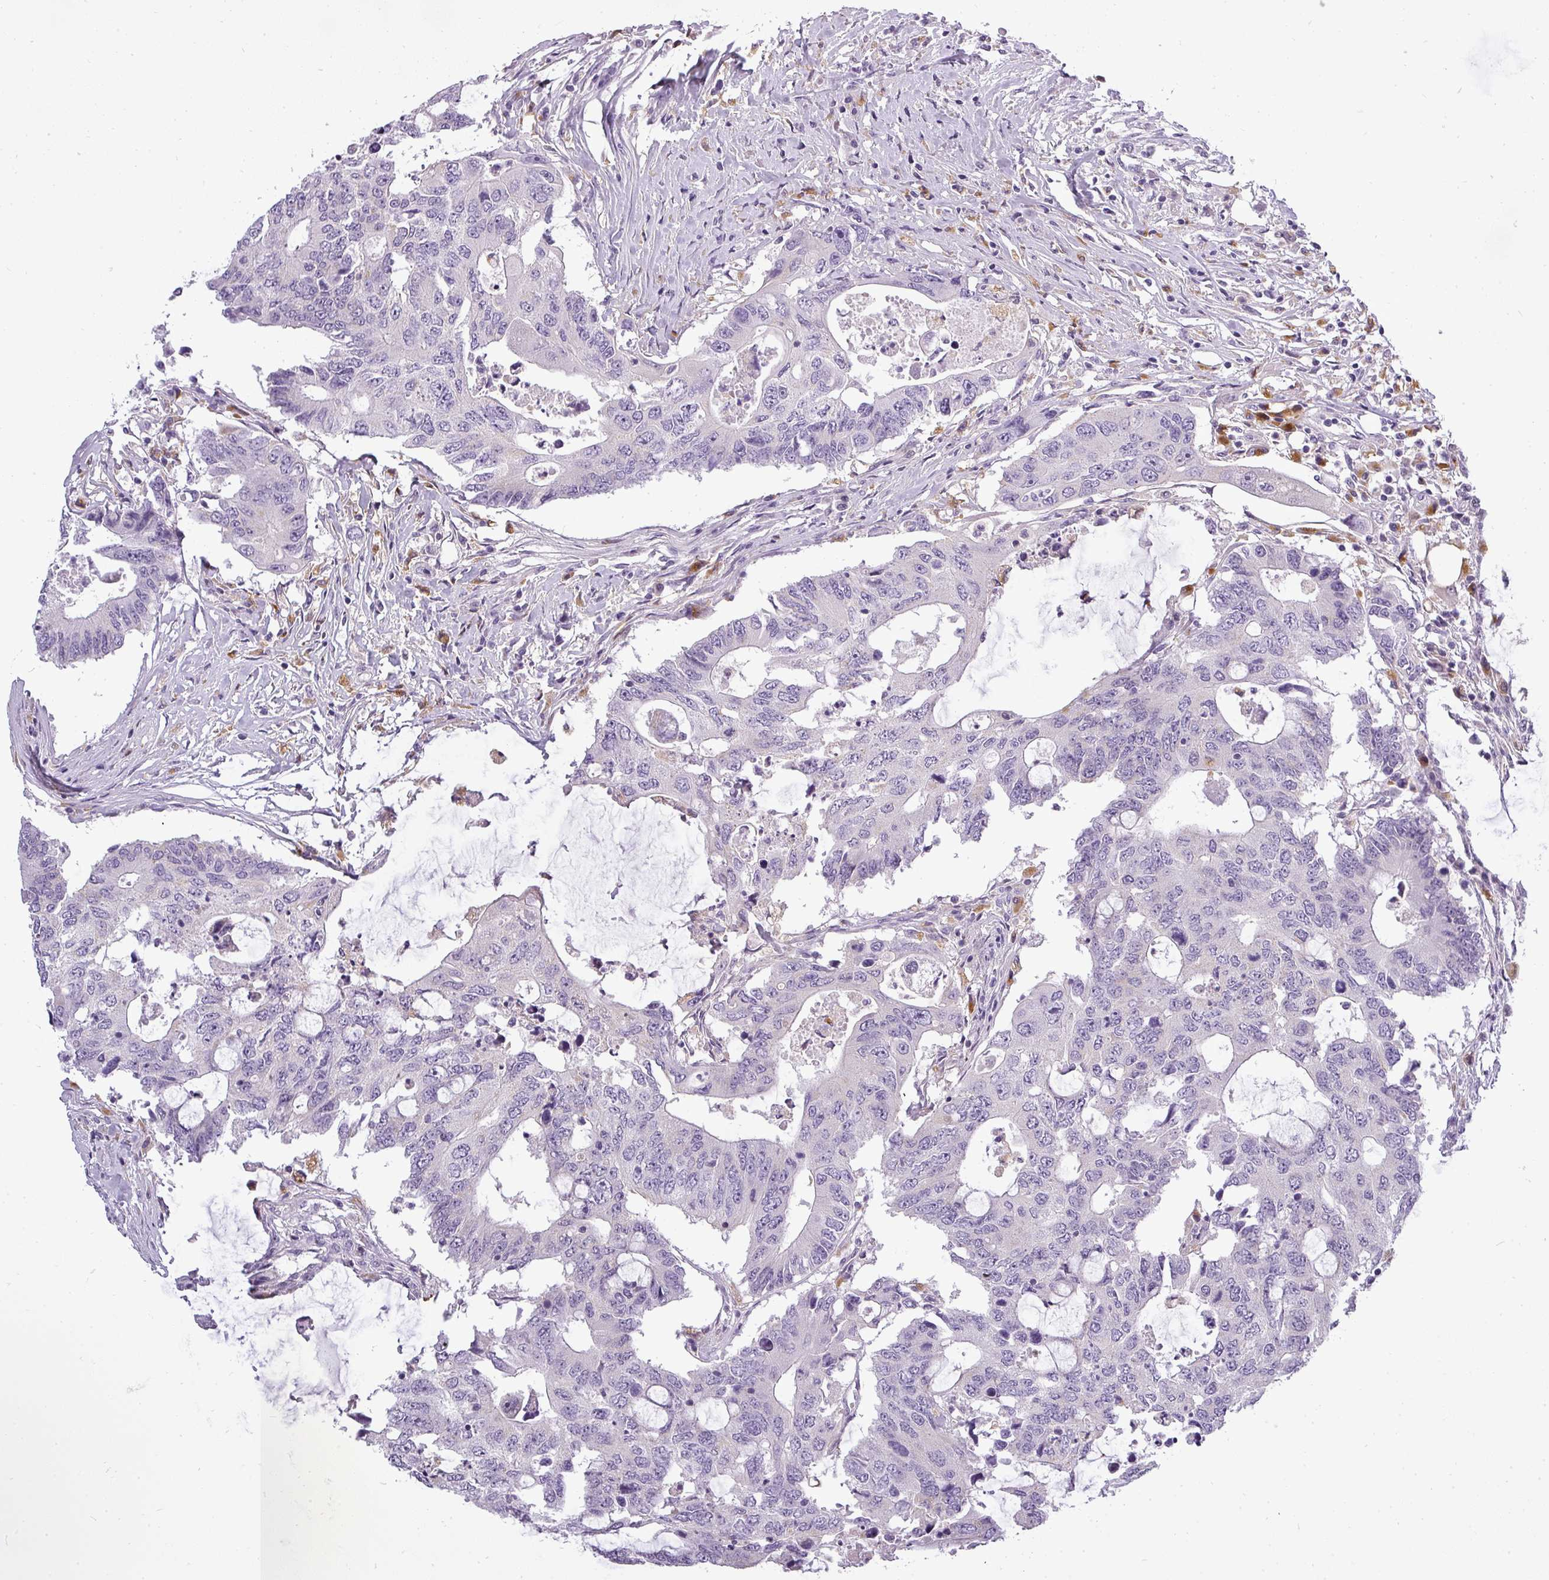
{"staining": {"intensity": "negative", "quantity": "none", "location": "none"}, "tissue": "colorectal cancer", "cell_type": "Tumor cells", "image_type": "cancer", "snomed": [{"axis": "morphology", "description": "Adenocarcinoma, NOS"}, {"axis": "topography", "description": "Colon"}], "caption": "IHC micrograph of neoplastic tissue: human colorectal cancer stained with DAB shows no significant protein positivity in tumor cells.", "gene": "ATP6V1D", "patient": {"sex": "male", "age": 71}}